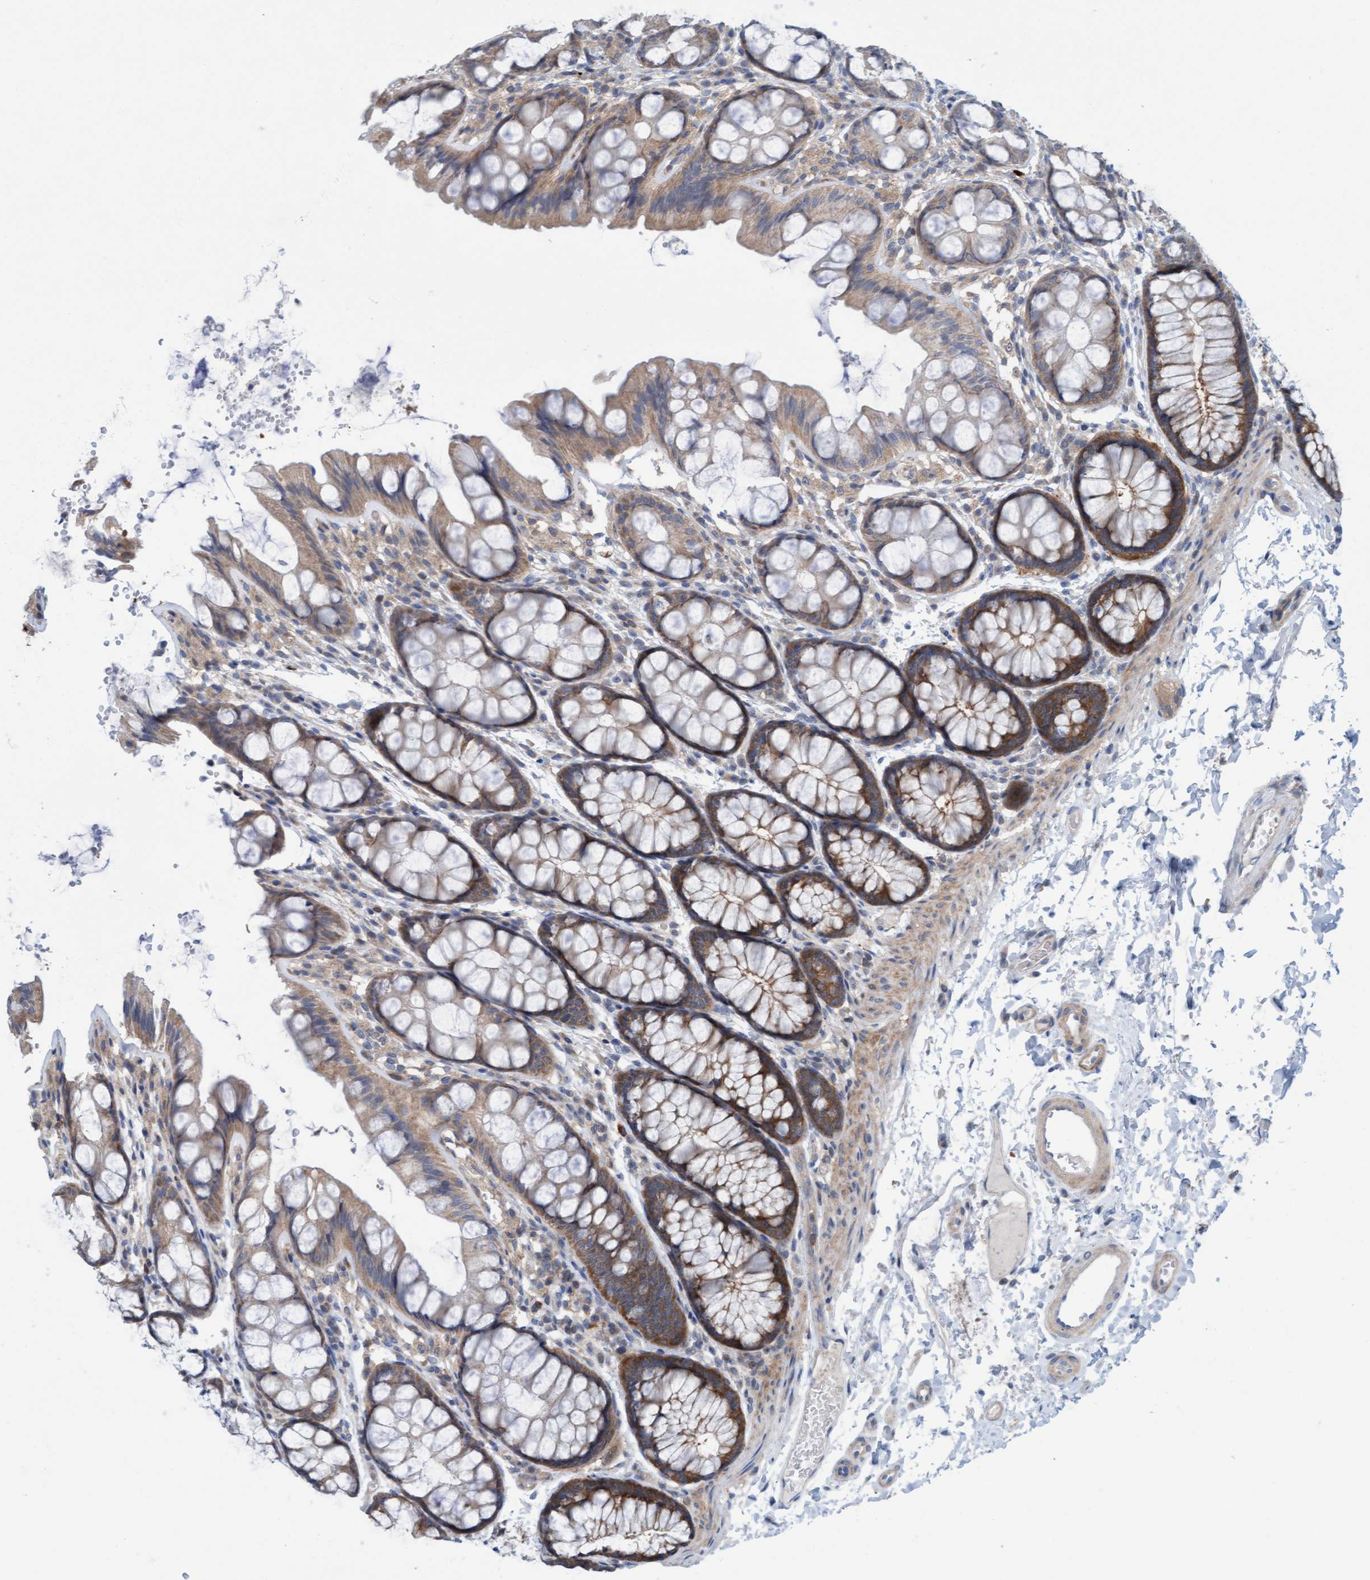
{"staining": {"intensity": "weak", "quantity": "<25%", "location": "cytoplasmic/membranous"}, "tissue": "colon", "cell_type": "Endothelial cells", "image_type": "normal", "snomed": [{"axis": "morphology", "description": "Normal tissue, NOS"}, {"axis": "topography", "description": "Colon"}], "caption": "This histopathology image is of benign colon stained with immunohistochemistry to label a protein in brown with the nuclei are counter-stained blue. There is no staining in endothelial cells. Brightfield microscopy of immunohistochemistry stained with DAB (3,3'-diaminobenzidine) (brown) and hematoxylin (blue), captured at high magnification.", "gene": "KLHL25", "patient": {"sex": "male", "age": 47}}